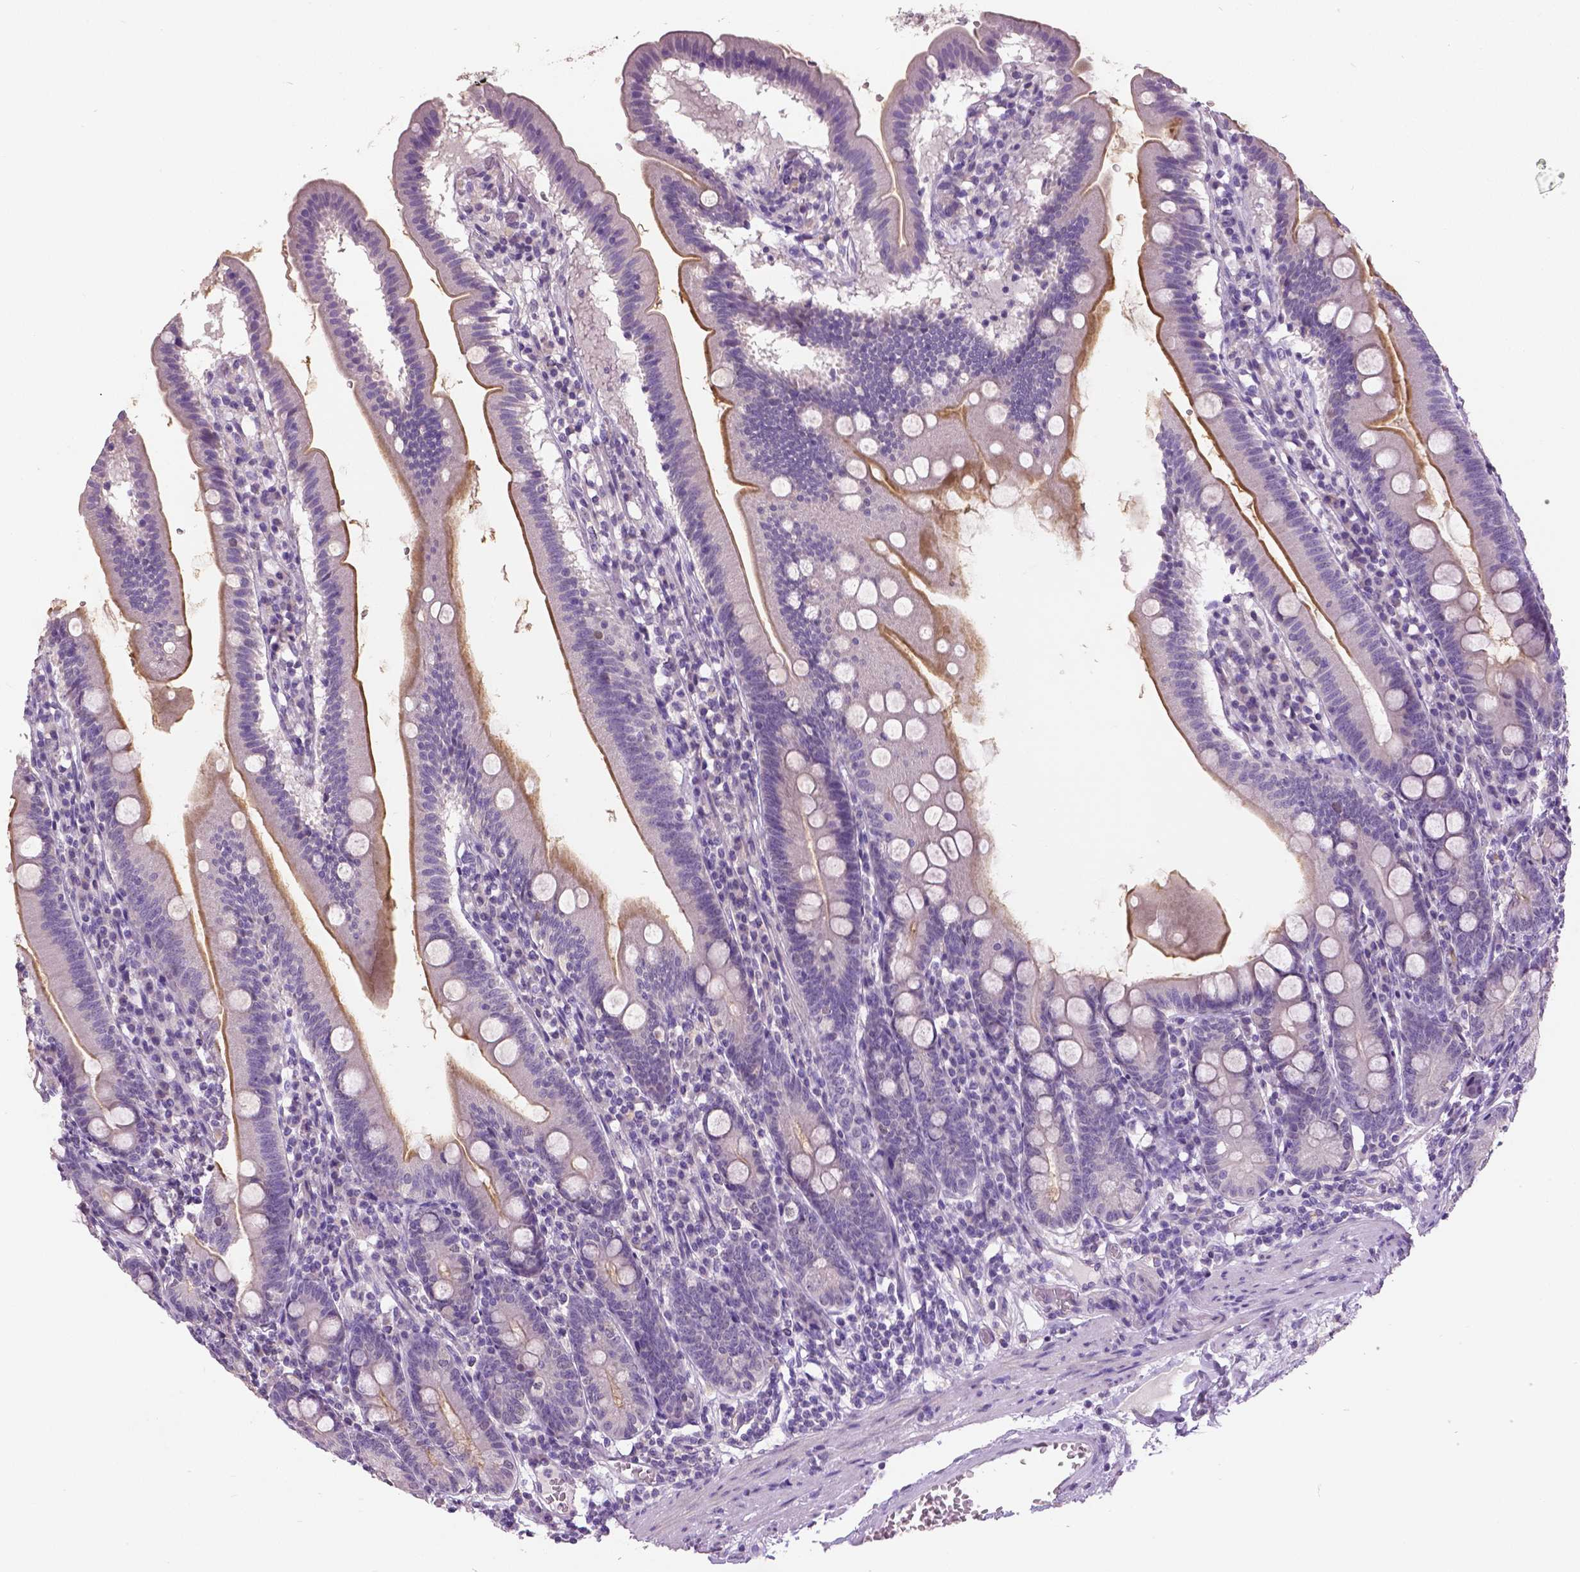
{"staining": {"intensity": "moderate", "quantity": "25%-75%", "location": "cytoplasmic/membranous"}, "tissue": "duodenum", "cell_type": "Glandular cells", "image_type": "normal", "snomed": [{"axis": "morphology", "description": "Normal tissue, NOS"}, {"axis": "topography", "description": "Duodenum"}], "caption": "The immunohistochemical stain highlights moderate cytoplasmic/membranous expression in glandular cells of normal duodenum.", "gene": "FOXA1", "patient": {"sex": "female", "age": 67}}